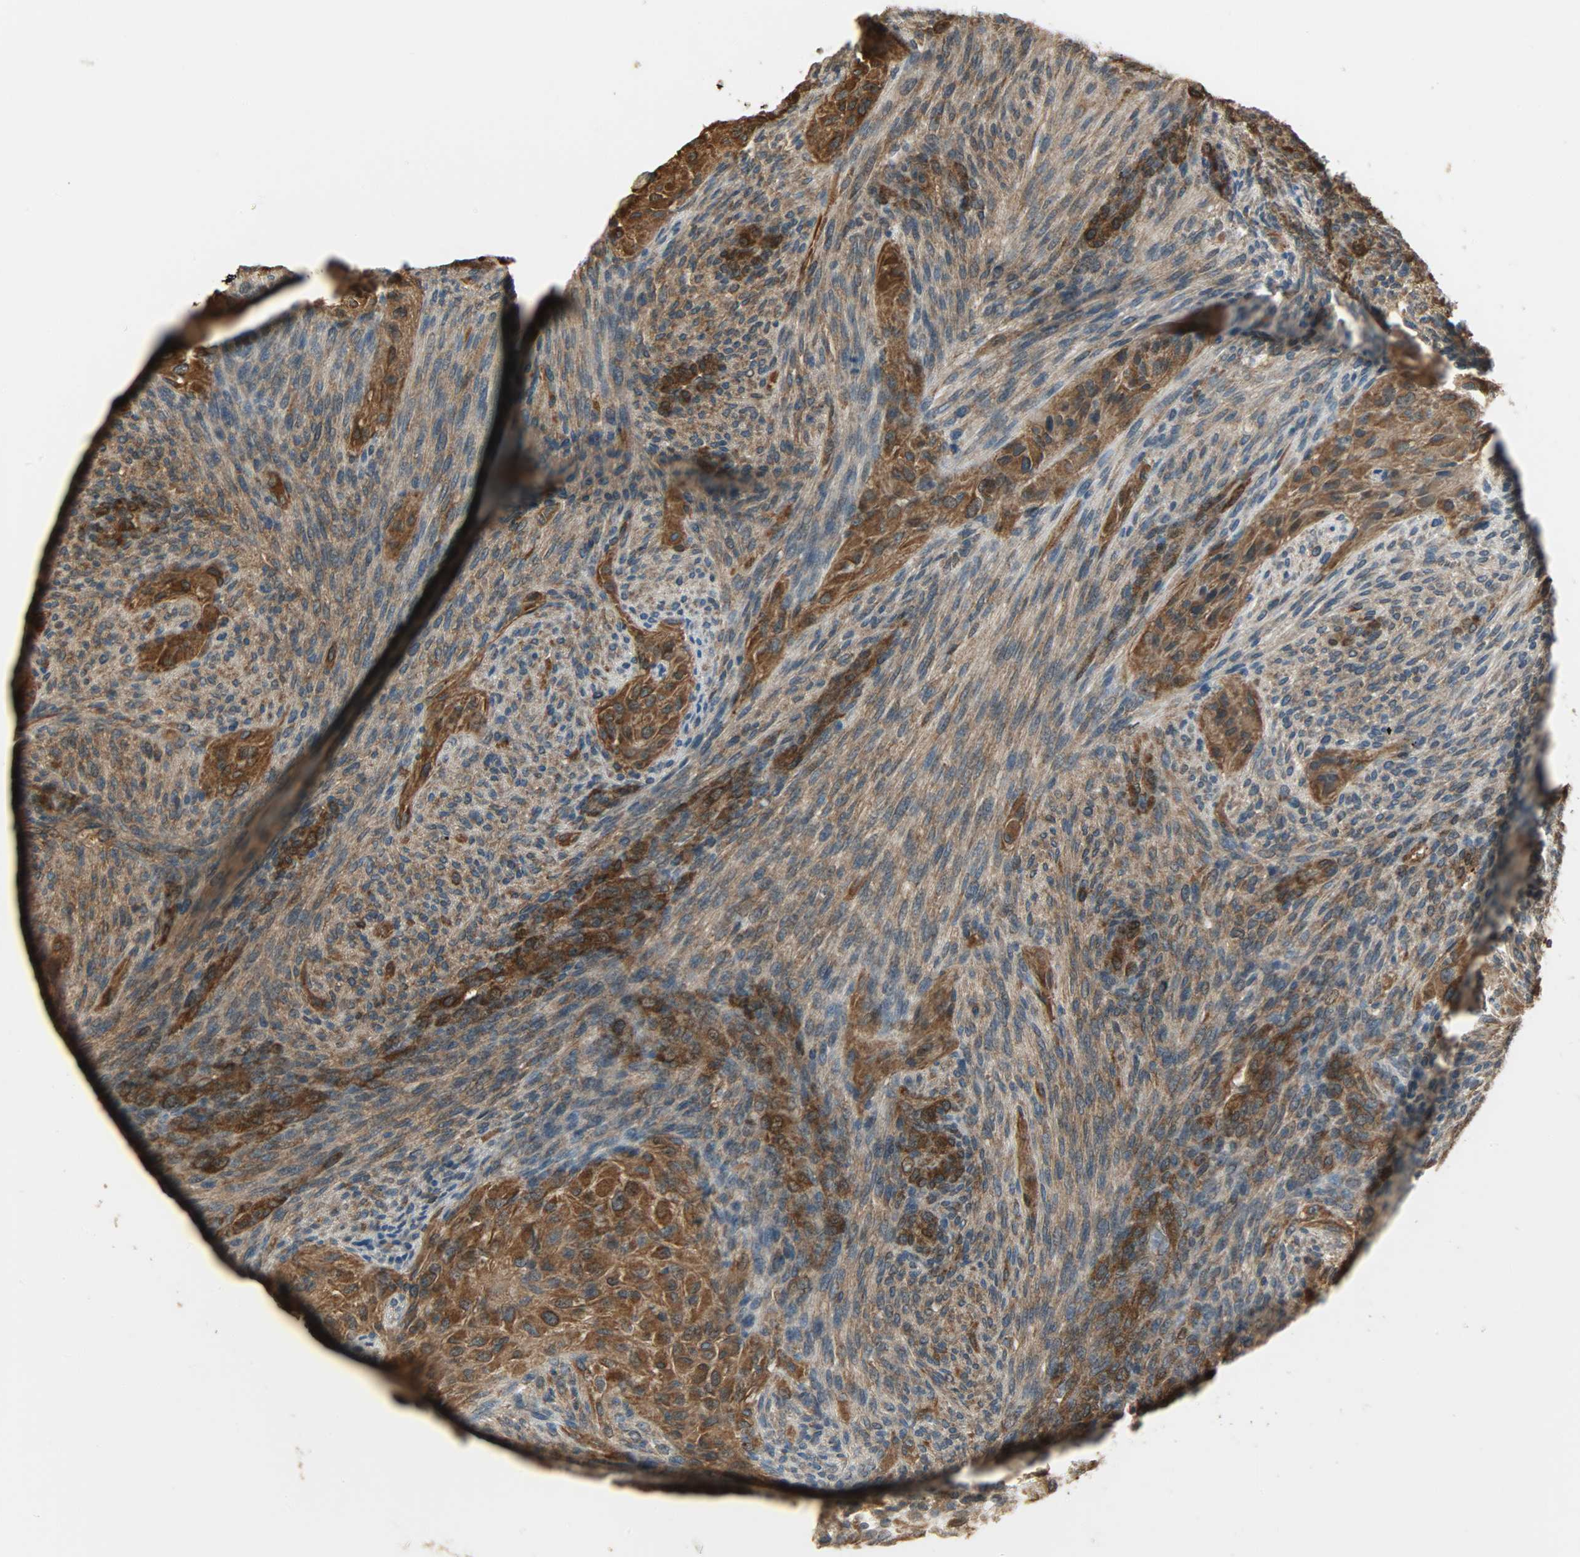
{"staining": {"intensity": "strong", "quantity": ">75%", "location": "cytoplasmic/membranous"}, "tissue": "glioma", "cell_type": "Tumor cells", "image_type": "cancer", "snomed": [{"axis": "morphology", "description": "Glioma, malignant, High grade"}, {"axis": "topography", "description": "Cerebral cortex"}], "caption": "A photomicrograph of human glioma stained for a protein demonstrates strong cytoplasmic/membranous brown staining in tumor cells.", "gene": "LDHB", "patient": {"sex": "female", "age": 55}}